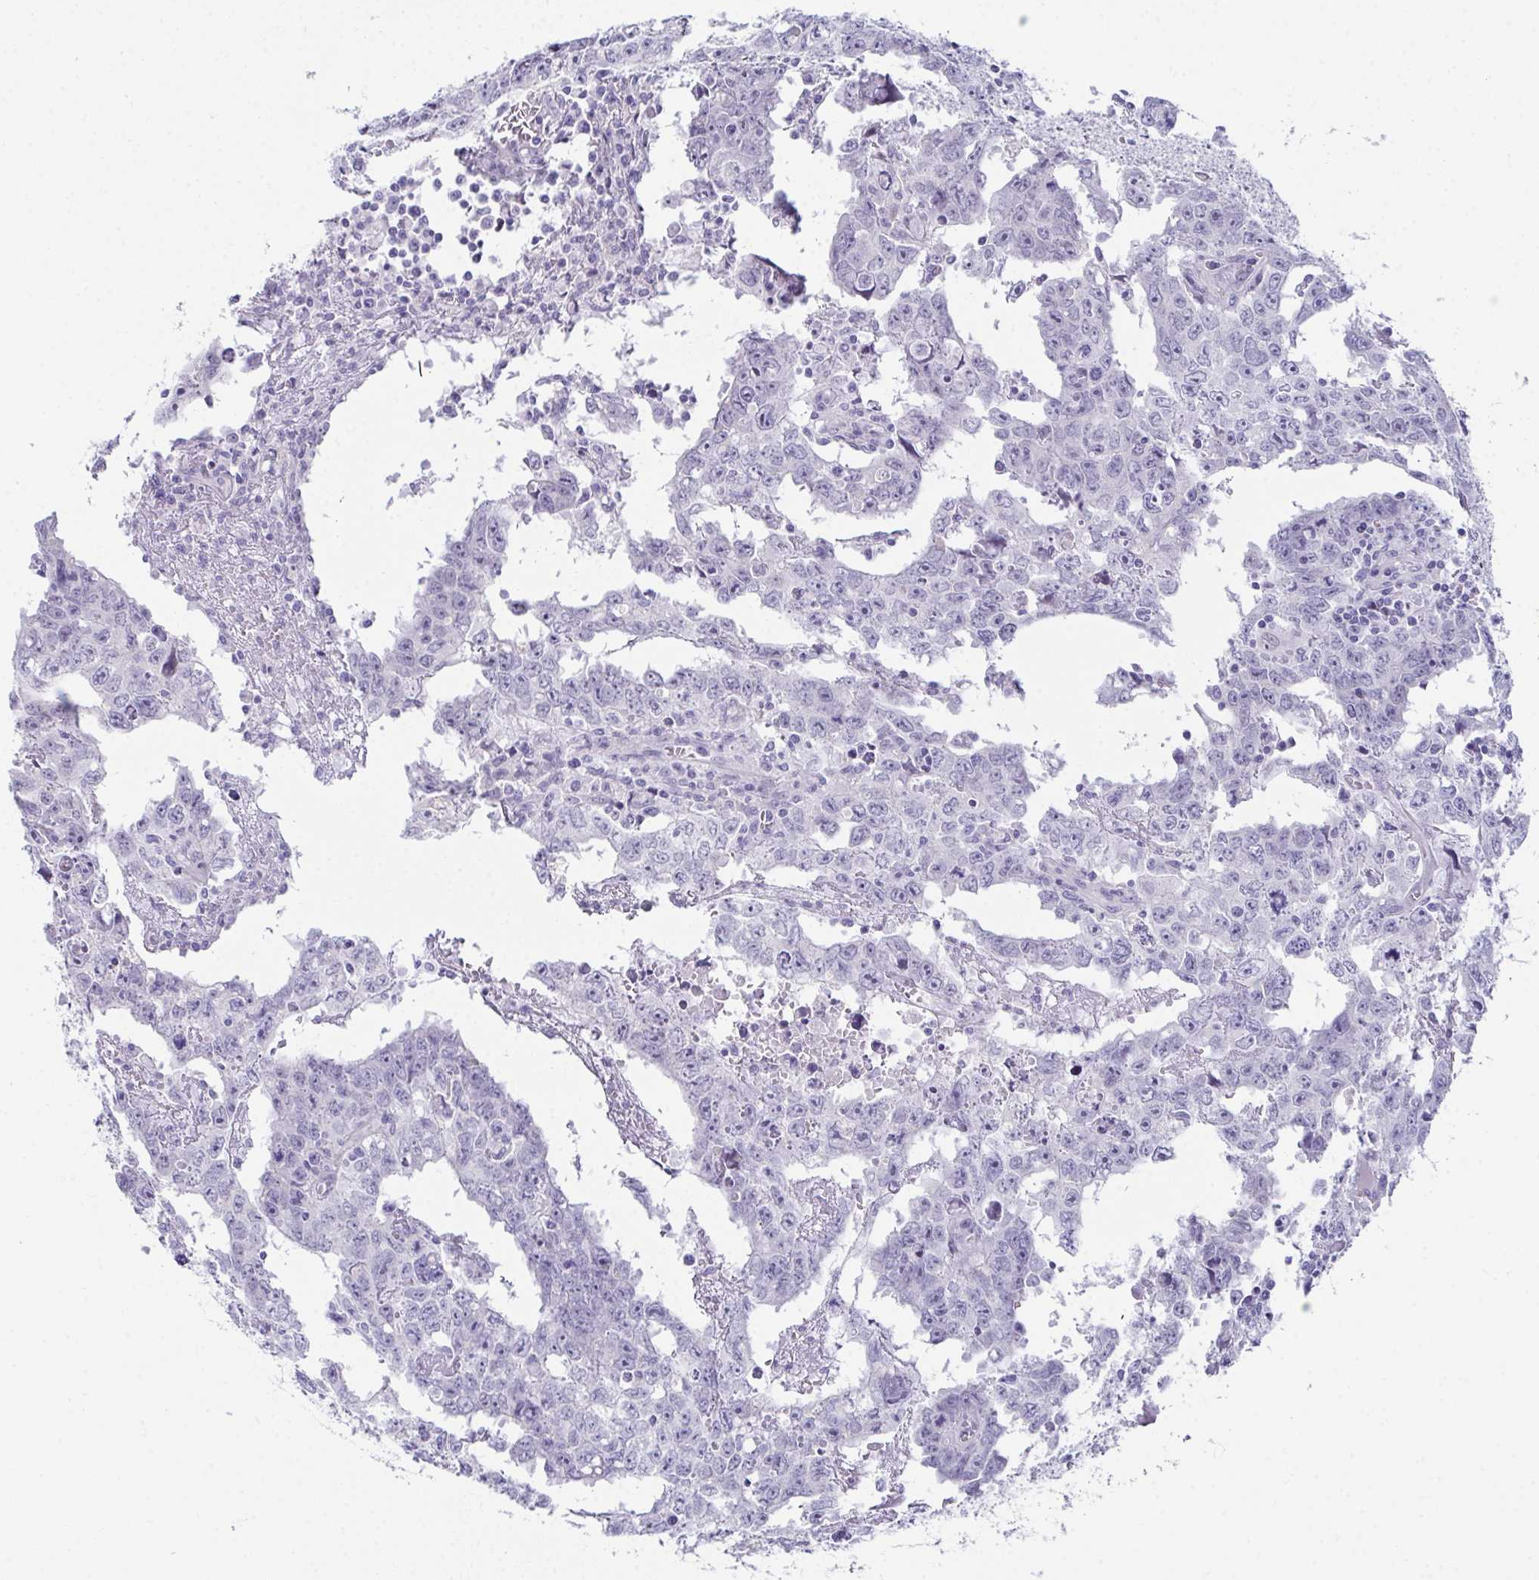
{"staining": {"intensity": "negative", "quantity": "none", "location": "none"}, "tissue": "testis cancer", "cell_type": "Tumor cells", "image_type": "cancer", "snomed": [{"axis": "morphology", "description": "Carcinoma, Embryonal, NOS"}, {"axis": "topography", "description": "Testis"}], "caption": "DAB (3,3'-diaminobenzidine) immunohistochemical staining of testis cancer (embryonal carcinoma) displays no significant staining in tumor cells.", "gene": "TEX19", "patient": {"sex": "male", "age": 22}}